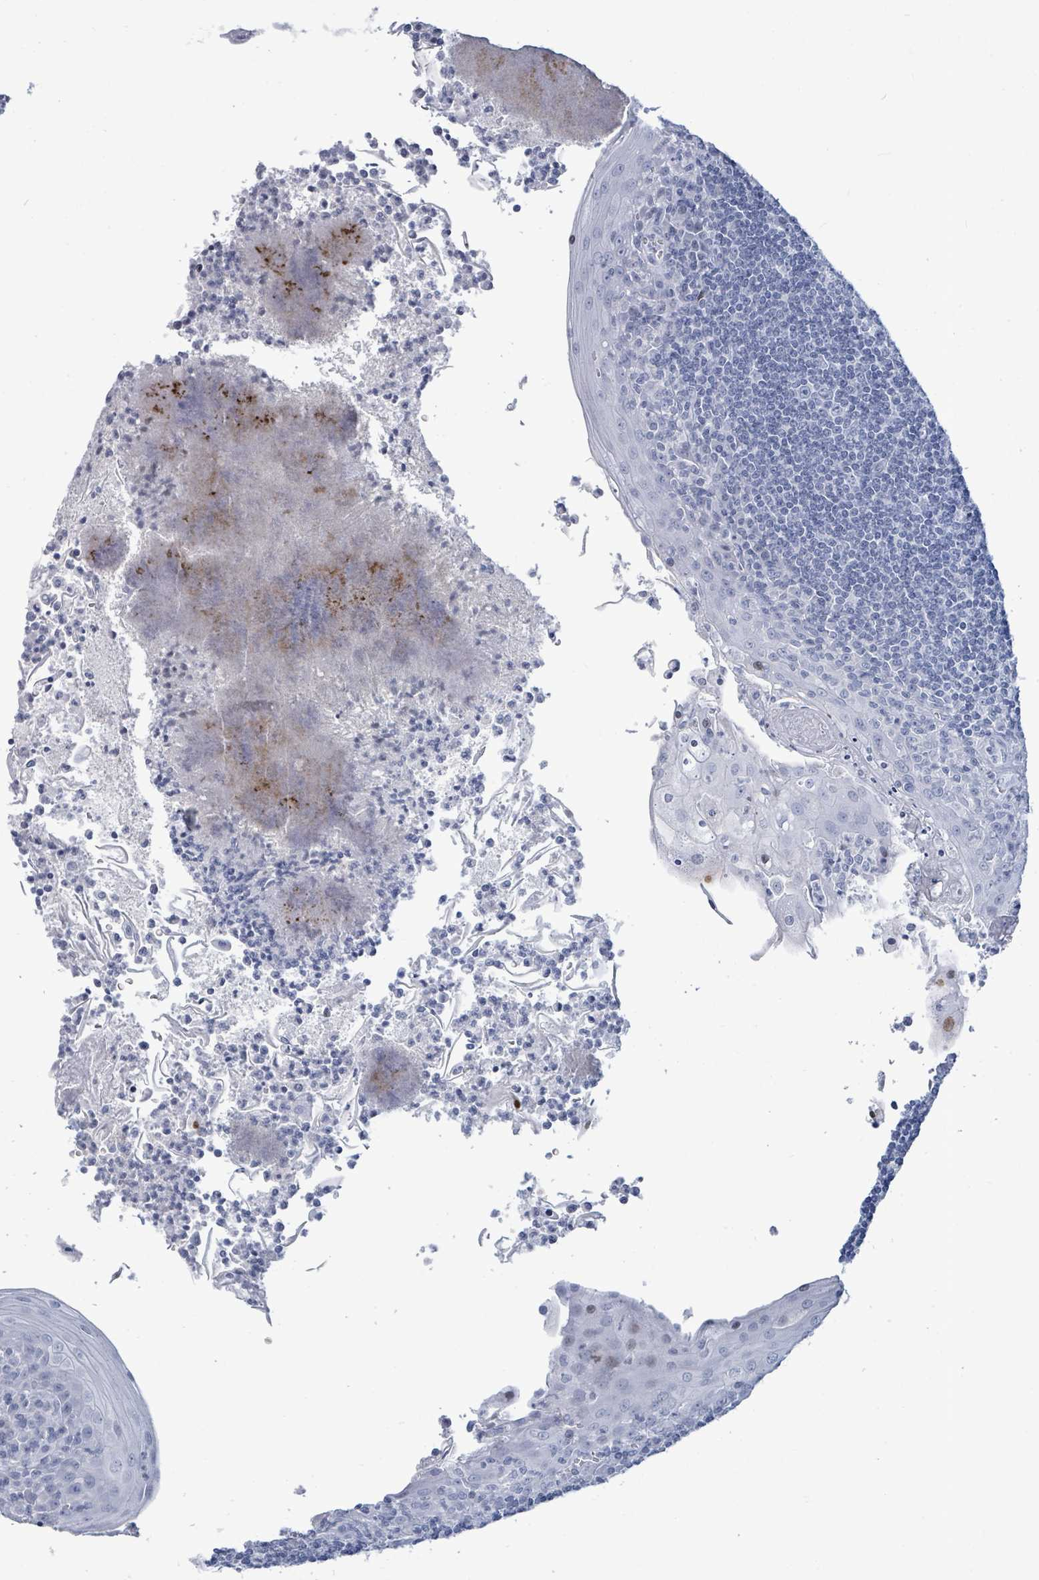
{"staining": {"intensity": "negative", "quantity": "none", "location": "none"}, "tissue": "tonsil", "cell_type": "Germinal center cells", "image_type": "normal", "snomed": [{"axis": "morphology", "description": "Normal tissue, NOS"}, {"axis": "topography", "description": "Tonsil"}], "caption": "Immunohistochemistry (IHC) micrograph of normal tonsil stained for a protein (brown), which demonstrates no positivity in germinal center cells.", "gene": "MALL", "patient": {"sex": "male", "age": 27}}